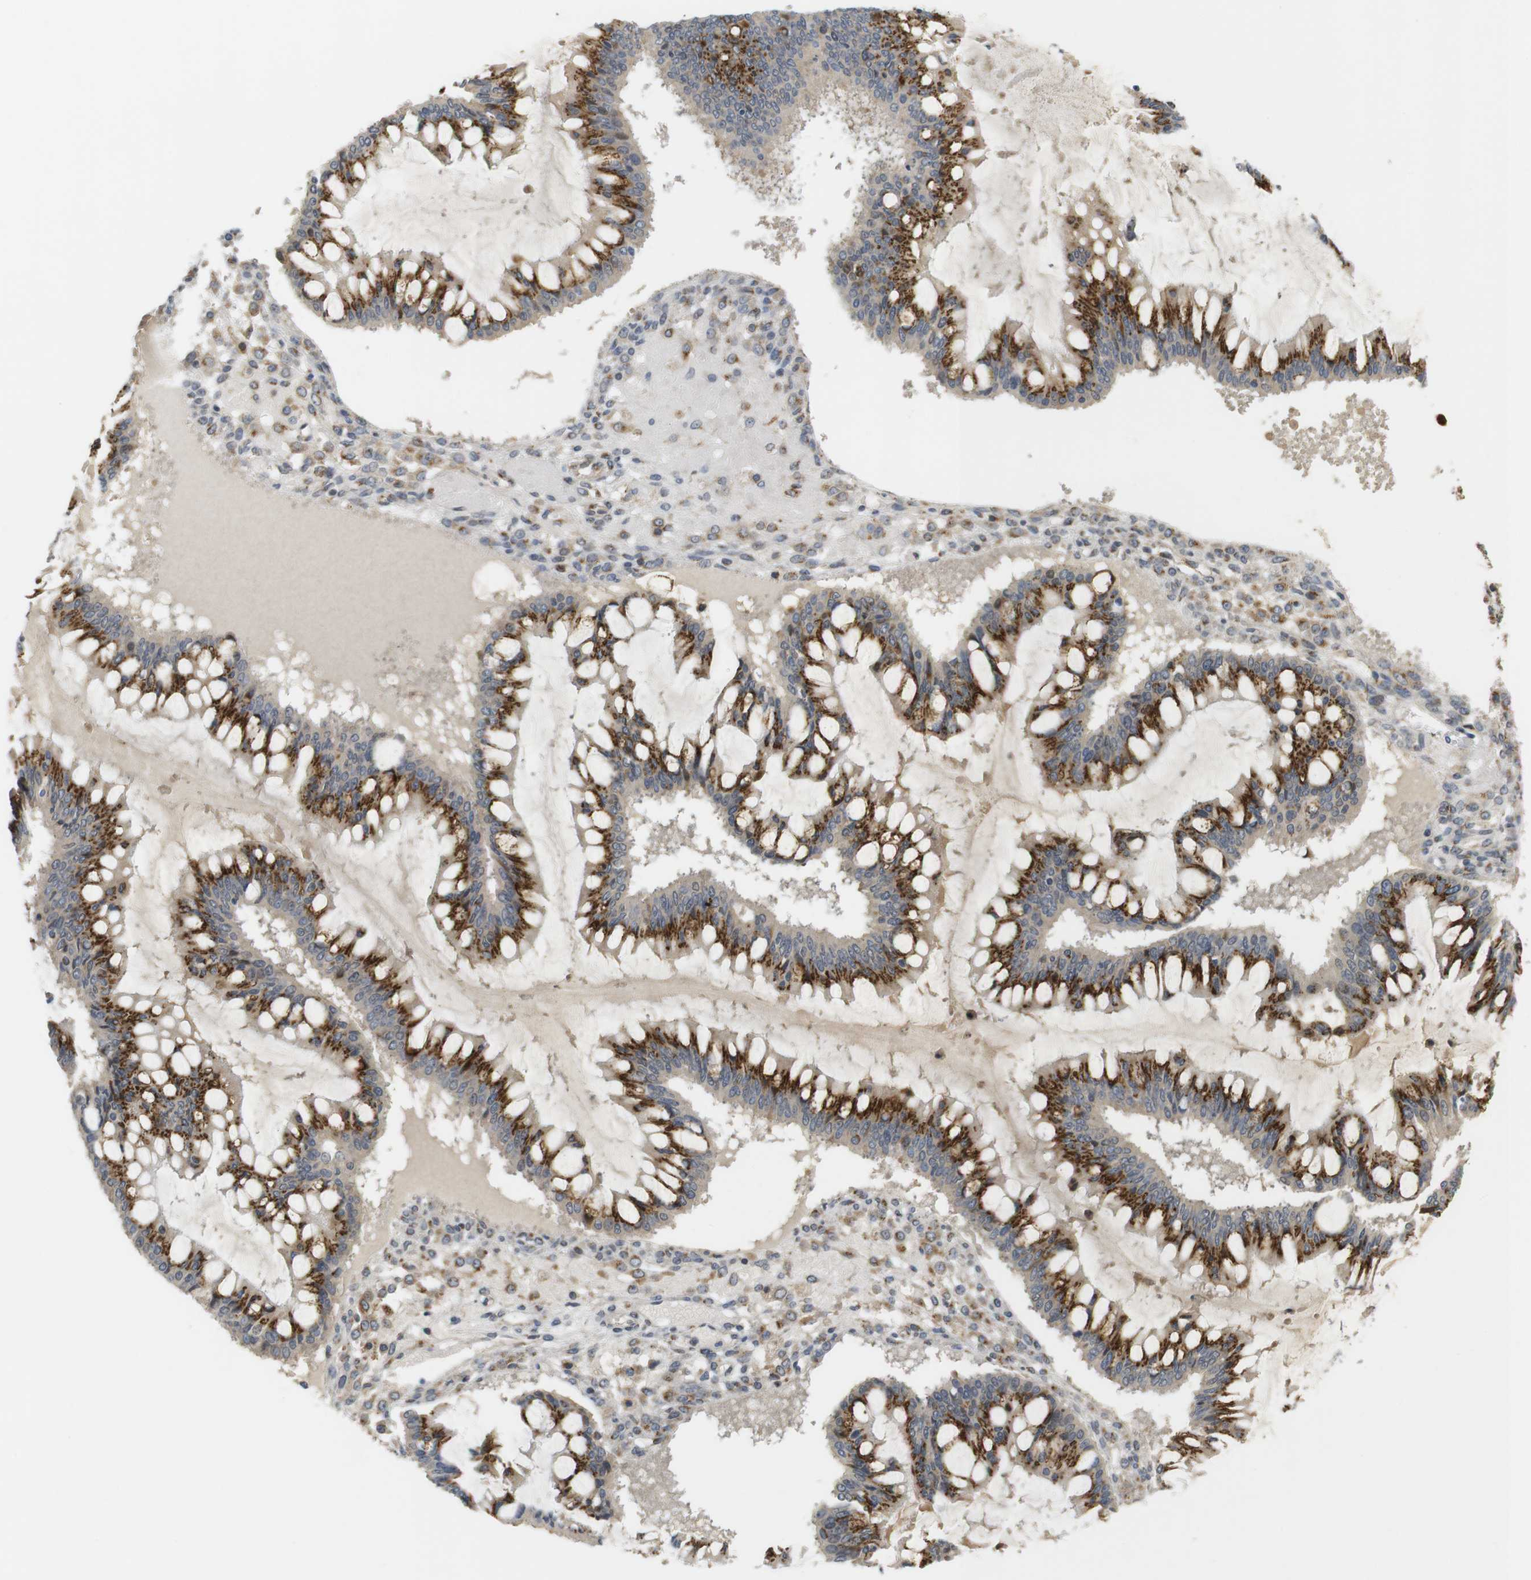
{"staining": {"intensity": "moderate", "quantity": ">75%", "location": "cytoplasmic/membranous"}, "tissue": "ovarian cancer", "cell_type": "Tumor cells", "image_type": "cancer", "snomed": [{"axis": "morphology", "description": "Cystadenocarcinoma, mucinous, NOS"}, {"axis": "topography", "description": "Ovary"}], "caption": "DAB immunohistochemical staining of human mucinous cystadenocarcinoma (ovarian) displays moderate cytoplasmic/membranous protein expression in approximately >75% of tumor cells. (brown staining indicates protein expression, while blue staining denotes nuclei).", "gene": "ZFPL1", "patient": {"sex": "female", "age": 73}}